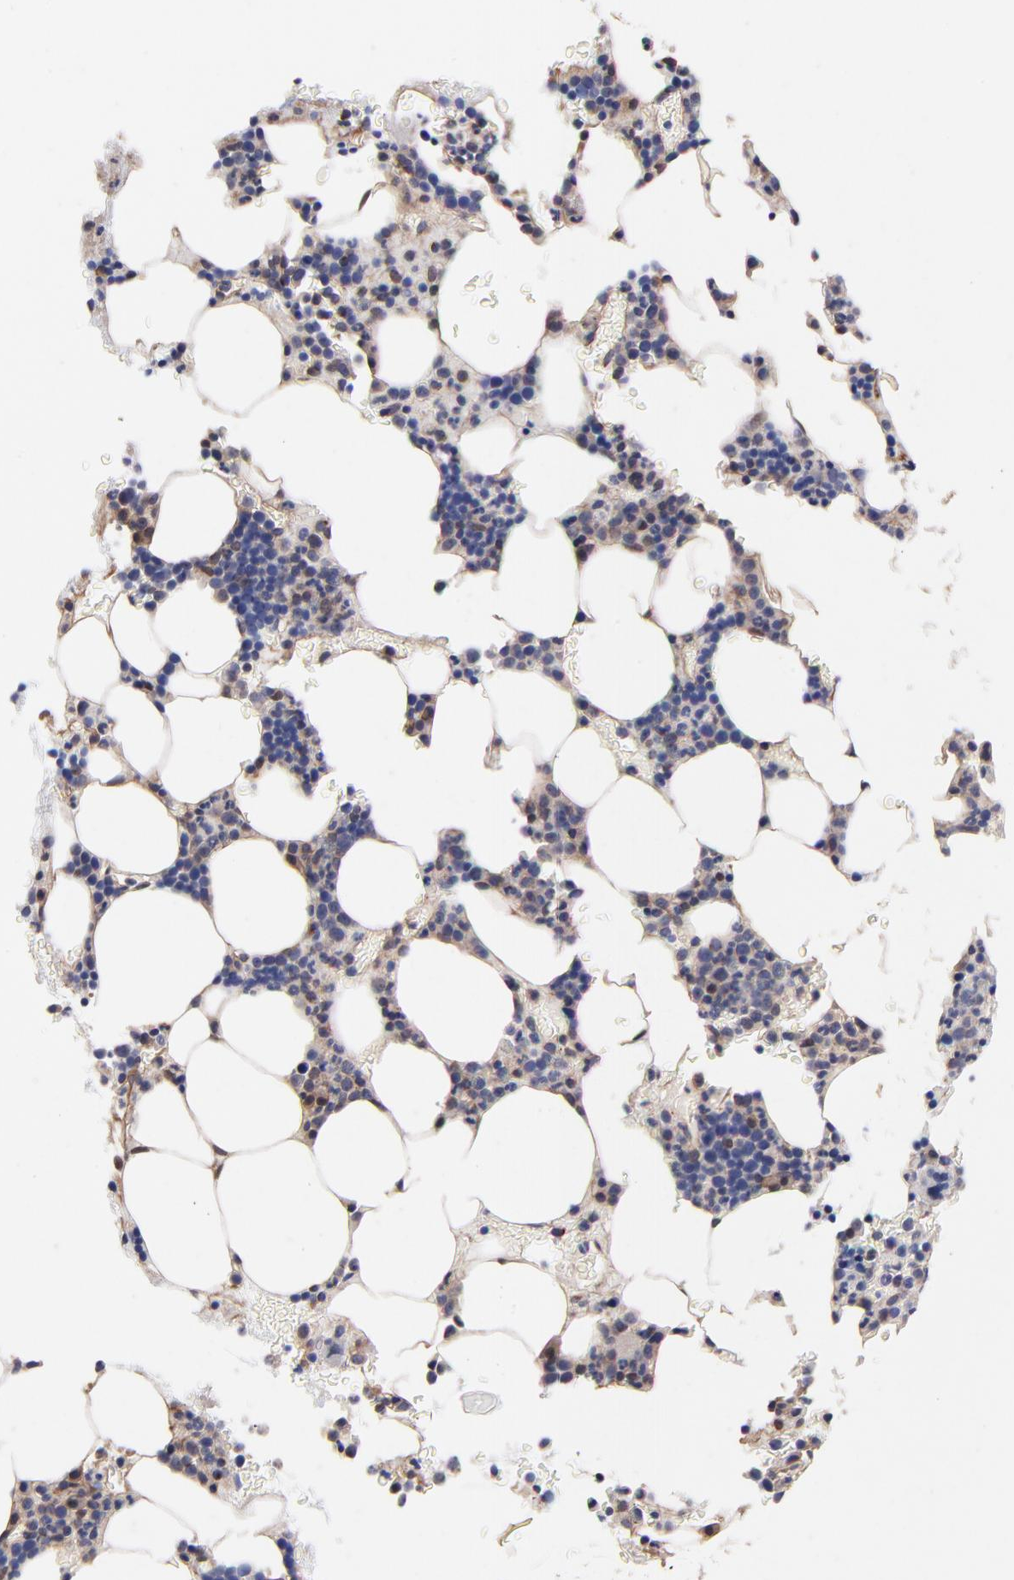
{"staining": {"intensity": "strong", "quantity": "<25%", "location": "cytoplasmic/membranous"}, "tissue": "bone marrow", "cell_type": "Hematopoietic cells", "image_type": "normal", "snomed": [{"axis": "morphology", "description": "Normal tissue, NOS"}, {"axis": "topography", "description": "Bone marrow"}], "caption": "Approximately <25% of hematopoietic cells in normal bone marrow exhibit strong cytoplasmic/membranous protein positivity as visualized by brown immunohistochemical staining.", "gene": "STAP2", "patient": {"sex": "male", "age": 78}}